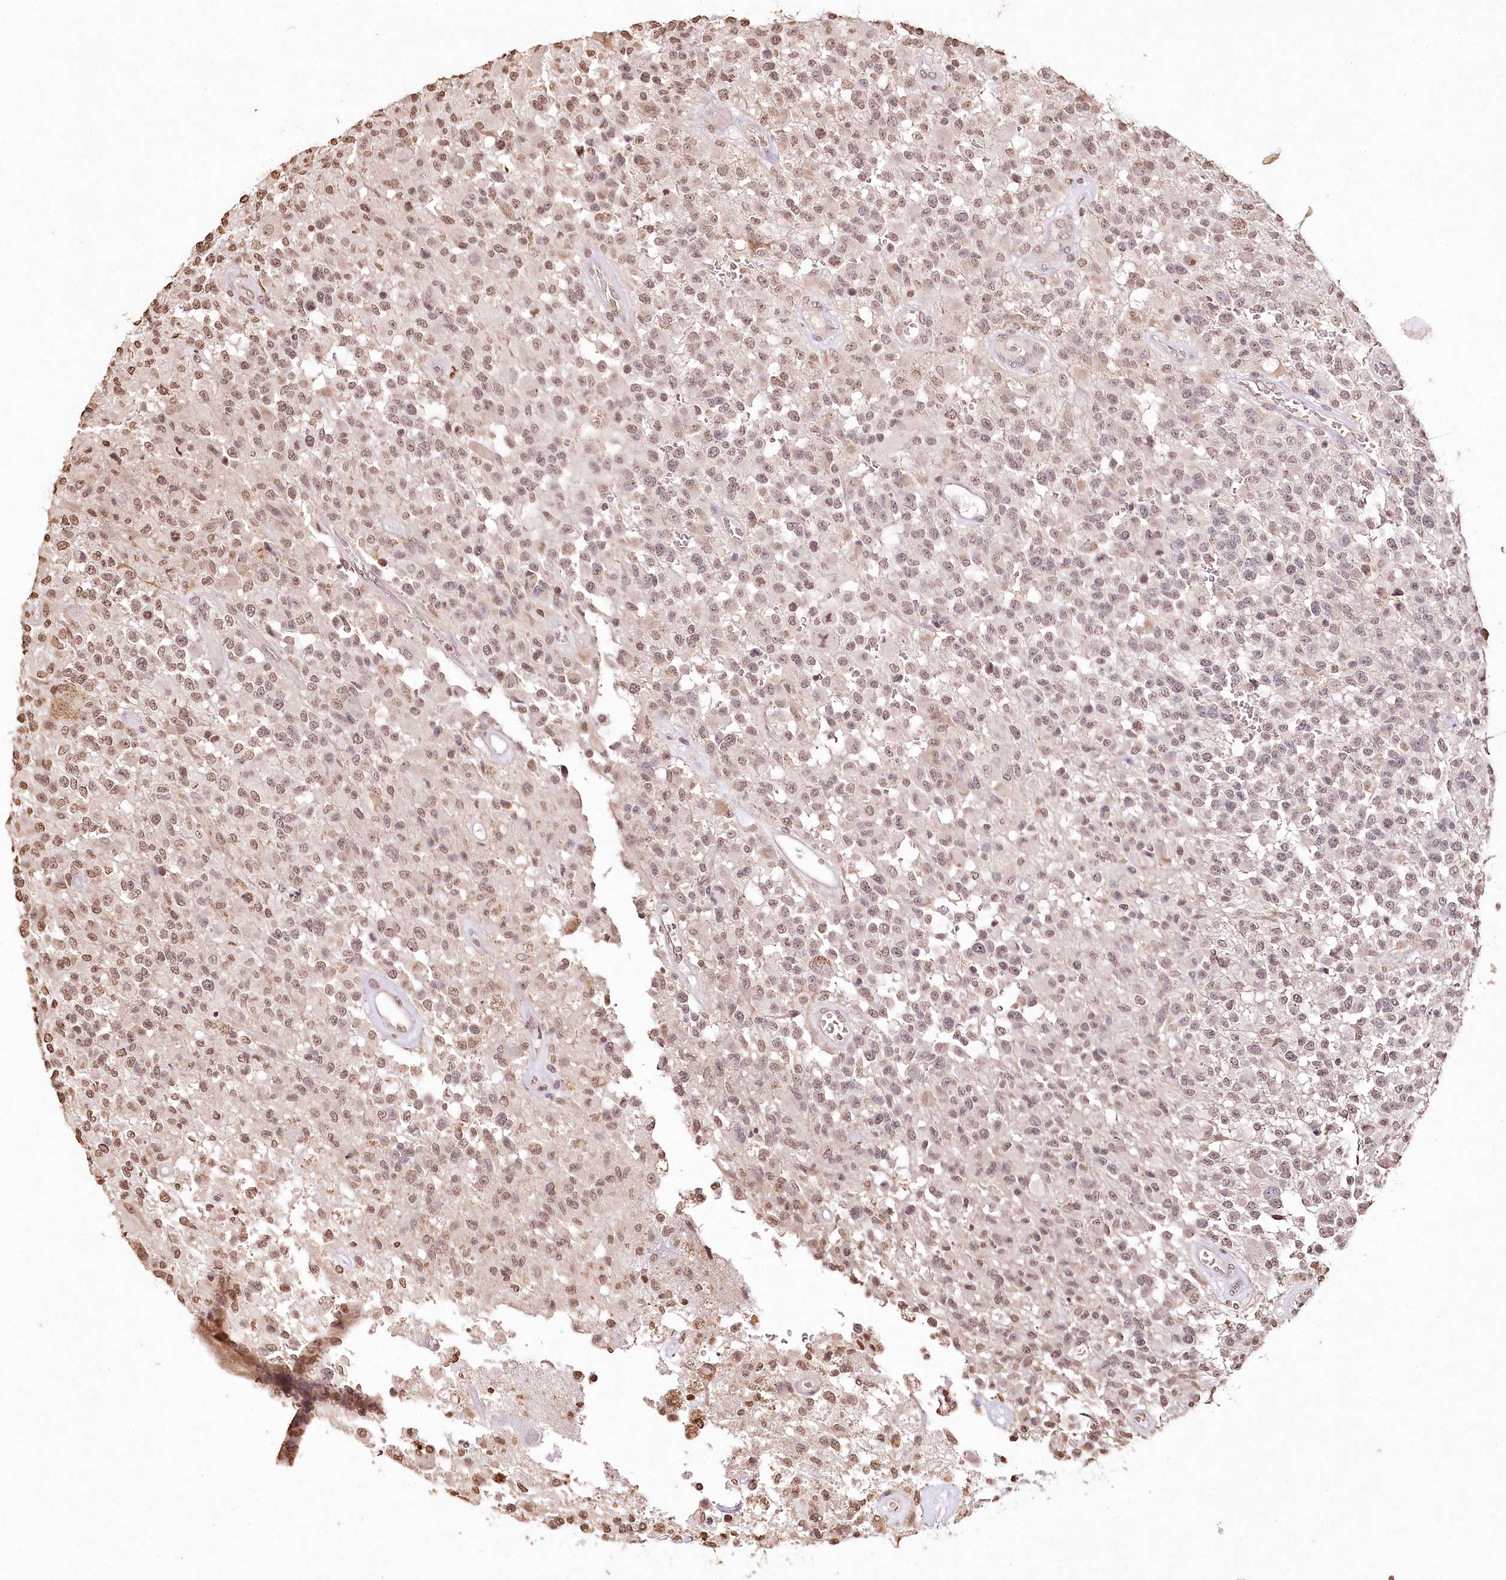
{"staining": {"intensity": "moderate", "quantity": ">75%", "location": "nuclear"}, "tissue": "glioma", "cell_type": "Tumor cells", "image_type": "cancer", "snomed": [{"axis": "morphology", "description": "Glioma, malignant, High grade"}, {"axis": "morphology", "description": "Glioblastoma, NOS"}, {"axis": "topography", "description": "Brain"}], "caption": "IHC histopathology image of neoplastic tissue: glioma stained using IHC displays medium levels of moderate protein expression localized specifically in the nuclear of tumor cells, appearing as a nuclear brown color.", "gene": "DMXL1", "patient": {"sex": "male", "age": 60}}